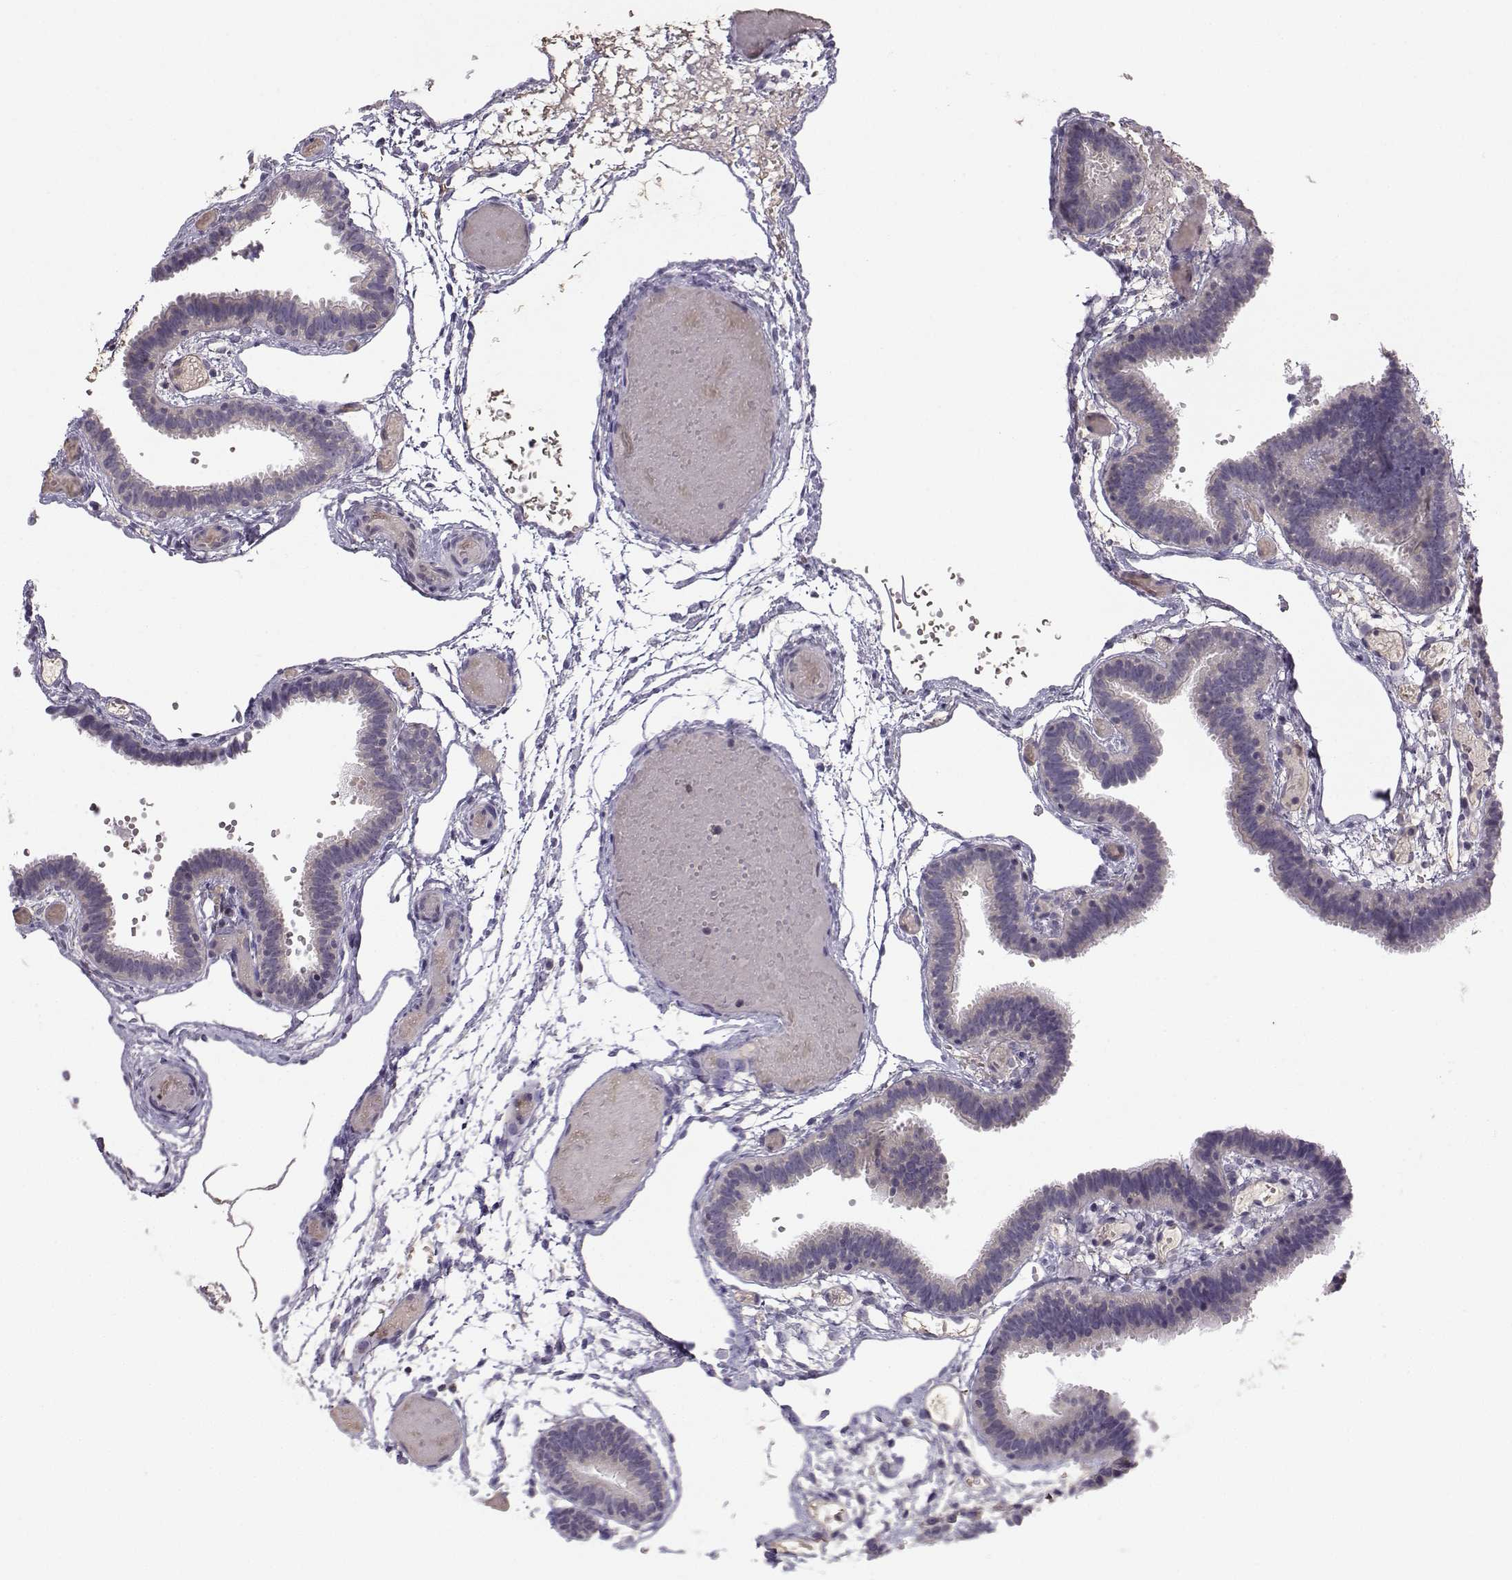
{"staining": {"intensity": "negative", "quantity": "none", "location": "none"}, "tissue": "fallopian tube", "cell_type": "Glandular cells", "image_type": "normal", "snomed": [{"axis": "morphology", "description": "Normal tissue, NOS"}, {"axis": "topography", "description": "Fallopian tube"}], "caption": "Immunohistochemistry micrograph of benign fallopian tube stained for a protein (brown), which shows no expression in glandular cells.", "gene": "FCAMR", "patient": {"sex": "female", "age": 37}}